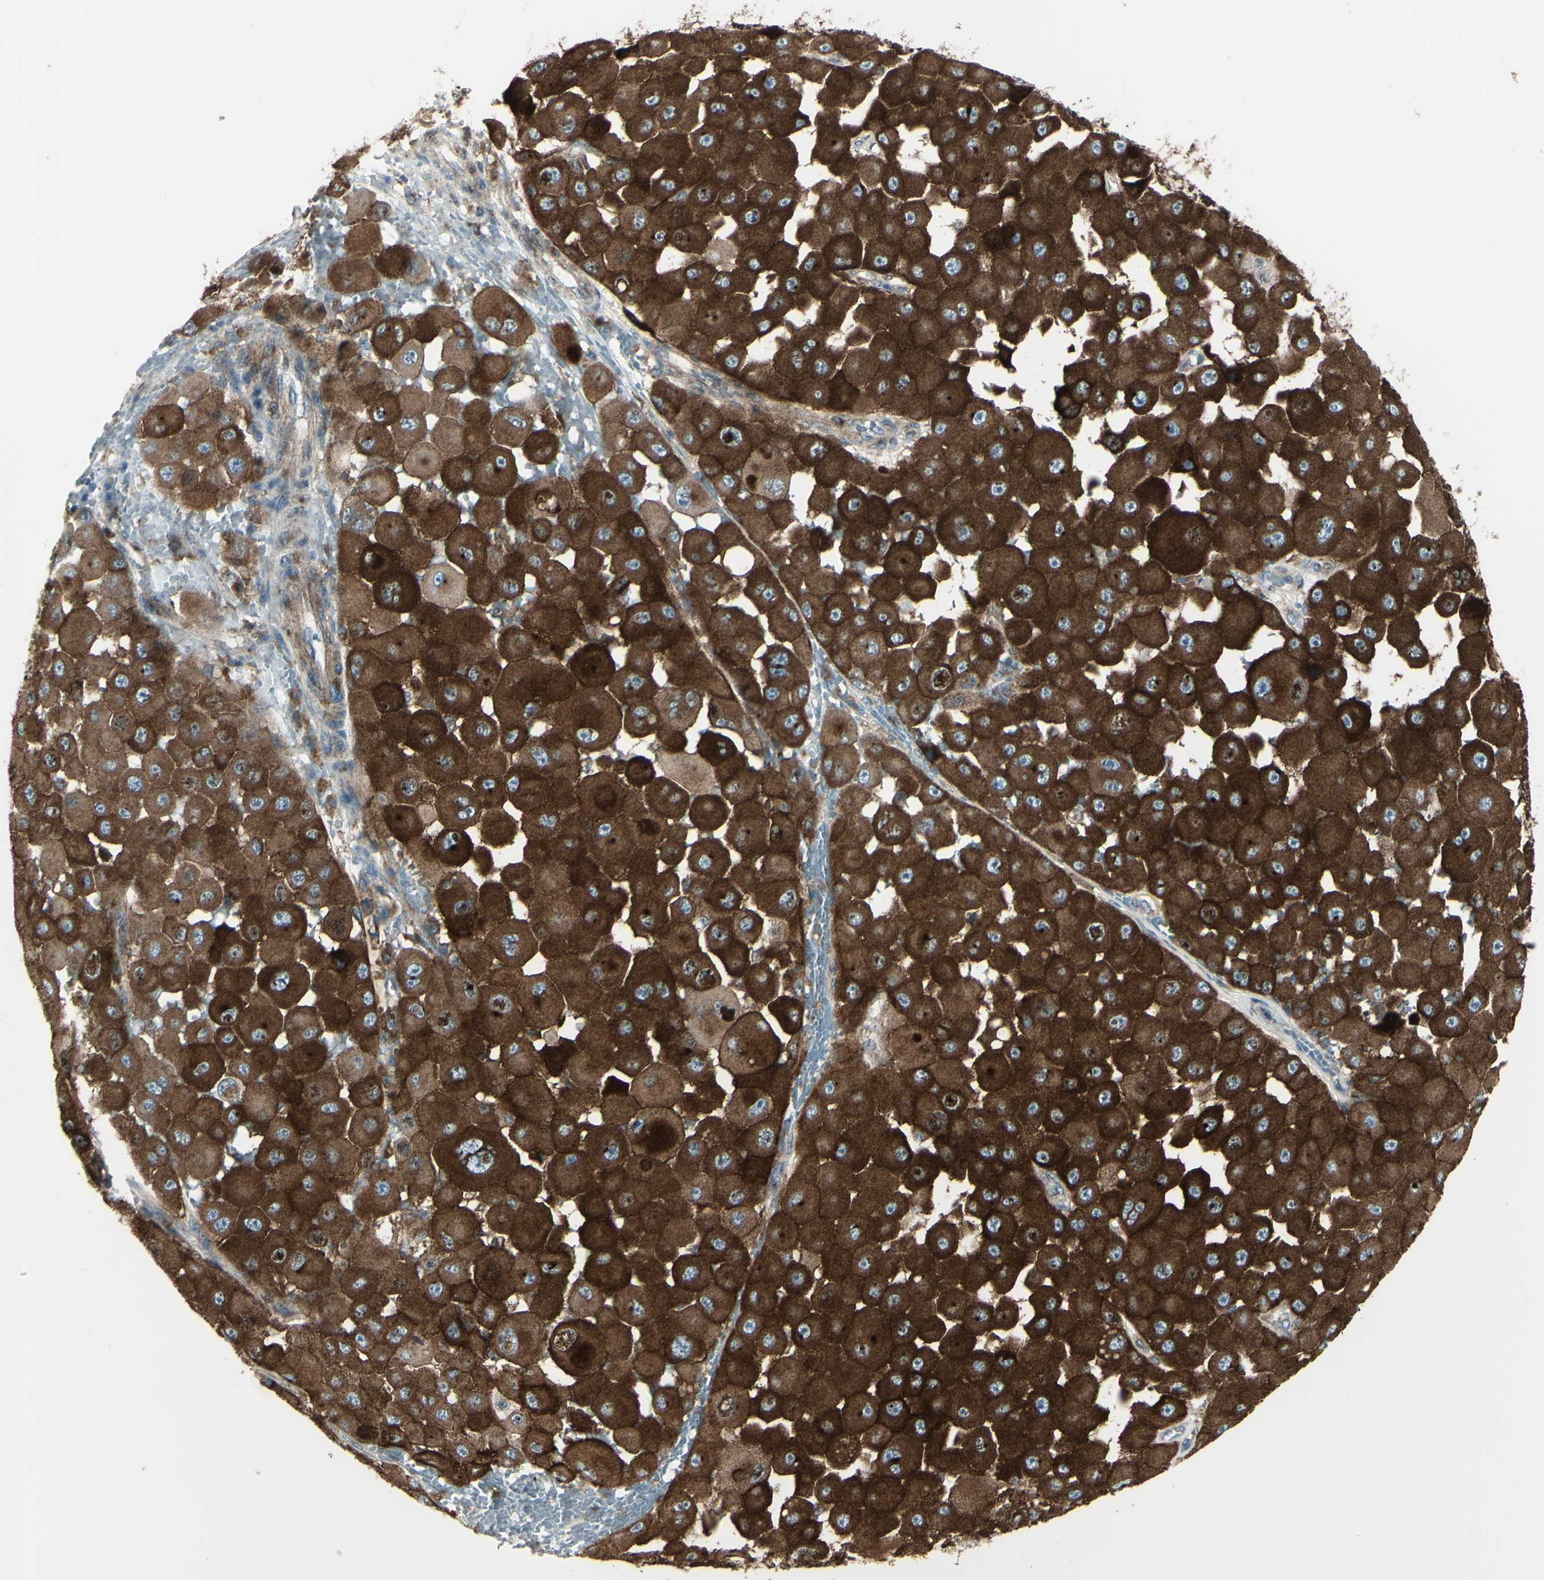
{"staining": {"intensity": "strong", "quantity": ">75%", "location": "cytoplasmic/membranous"}, "tissue": "melanoma", "cell_type": "Tumor cells", "image_type": "cancer", "snomed": [{"axis": "morphology", "description": "Malignant melanoma, NOS"}, {"axis": "topography", "description": "Skin"}], "caption": "Protein staining of melanoma tissue displays strong cytoplasmic/membranous positivity in about >75% of tumor cells.", "gene": "NAPA", "patient": {"sex": "female", "age": 81}}